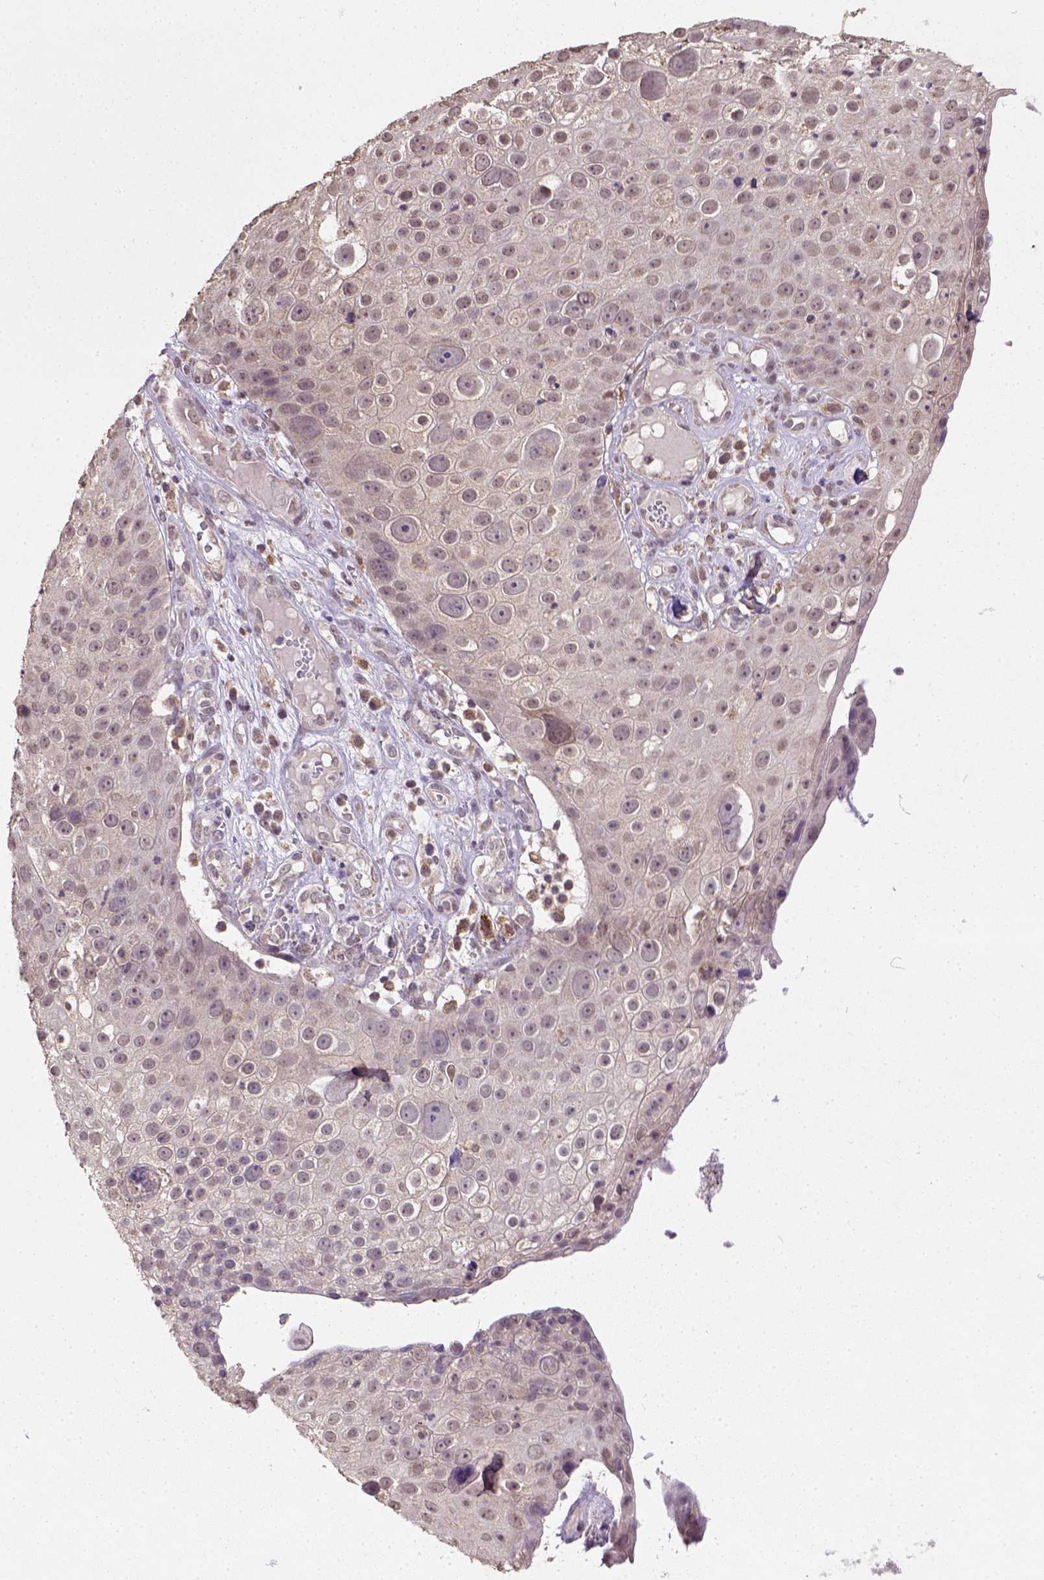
{"staining": {"intensity": "weak", "quantity": "<25%", "location": "cytoplasmic/membranous"}, "tissue": "skin cancer", "cell_type": "Tumor cells", "image_type": "cancer", "snomed": [{"axis": "morphology", "description": "Squamous cell carcinoma, NOS"}, {"axis": "topography", "description": "Skin"}], "caption": "IHC micrograph of neoplastic tissue: skin cancer (squamous cell carcinoma) stained with DAB (3,3'-diaminobenzidine) reveals no significant protein expression in tumor cells.", "gene": "NUDT10", "patient": {"sex": "male", "age": 71}}